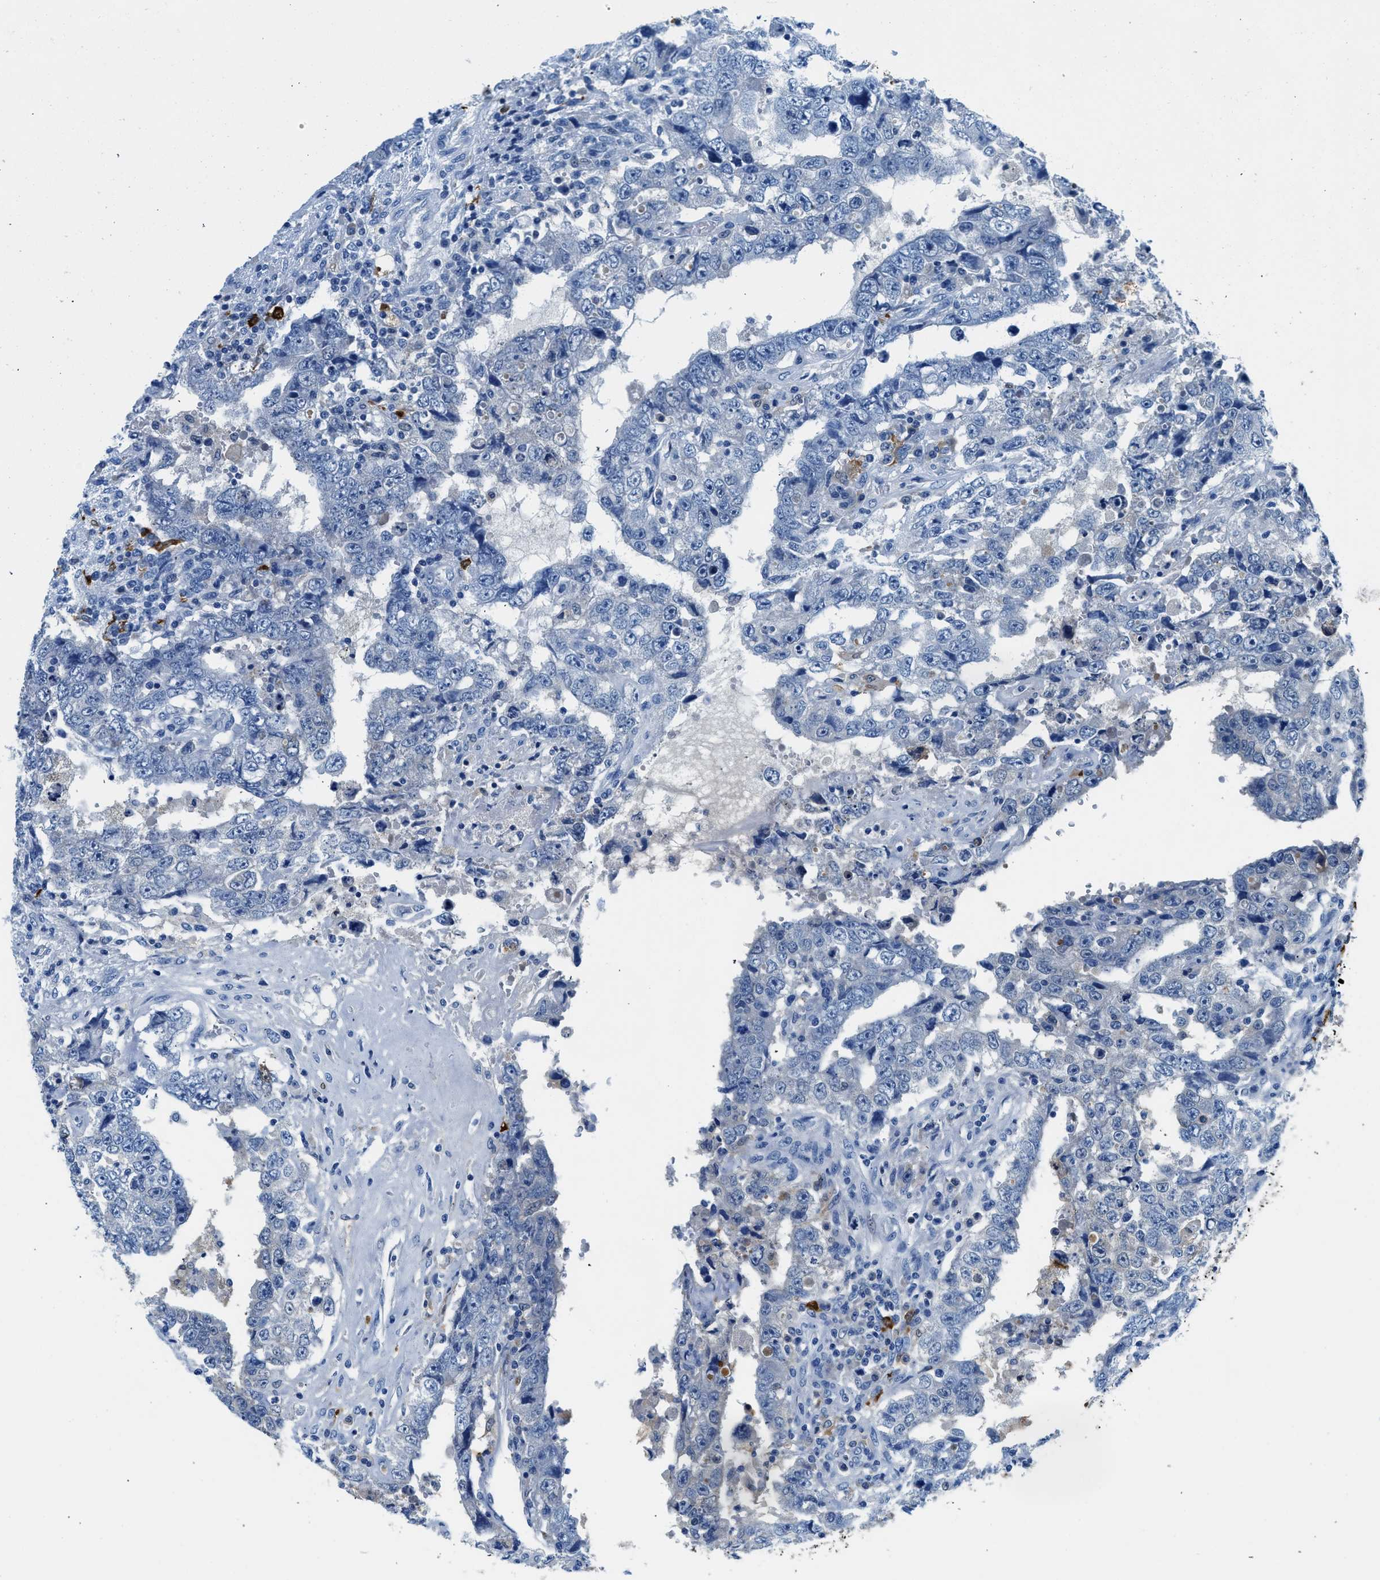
{"staining": {"intensity": "negative", "quantity": "none", "location": "none"}, "tissue": "testis cancer", "cell_type": "Tumor cells", "image_type": "cancer", "snomed": [{"axis": "morphology", "description": "Carcinoma, Embryonal, NOS"}, {"axis": "topography", "description": "Testis"}], "caption": "The IHC micrograph has no significant expression in tumor cells of testis cancer tissue.", "gene": "FADS6", "patient": {"sex": "male", "age": 26}}